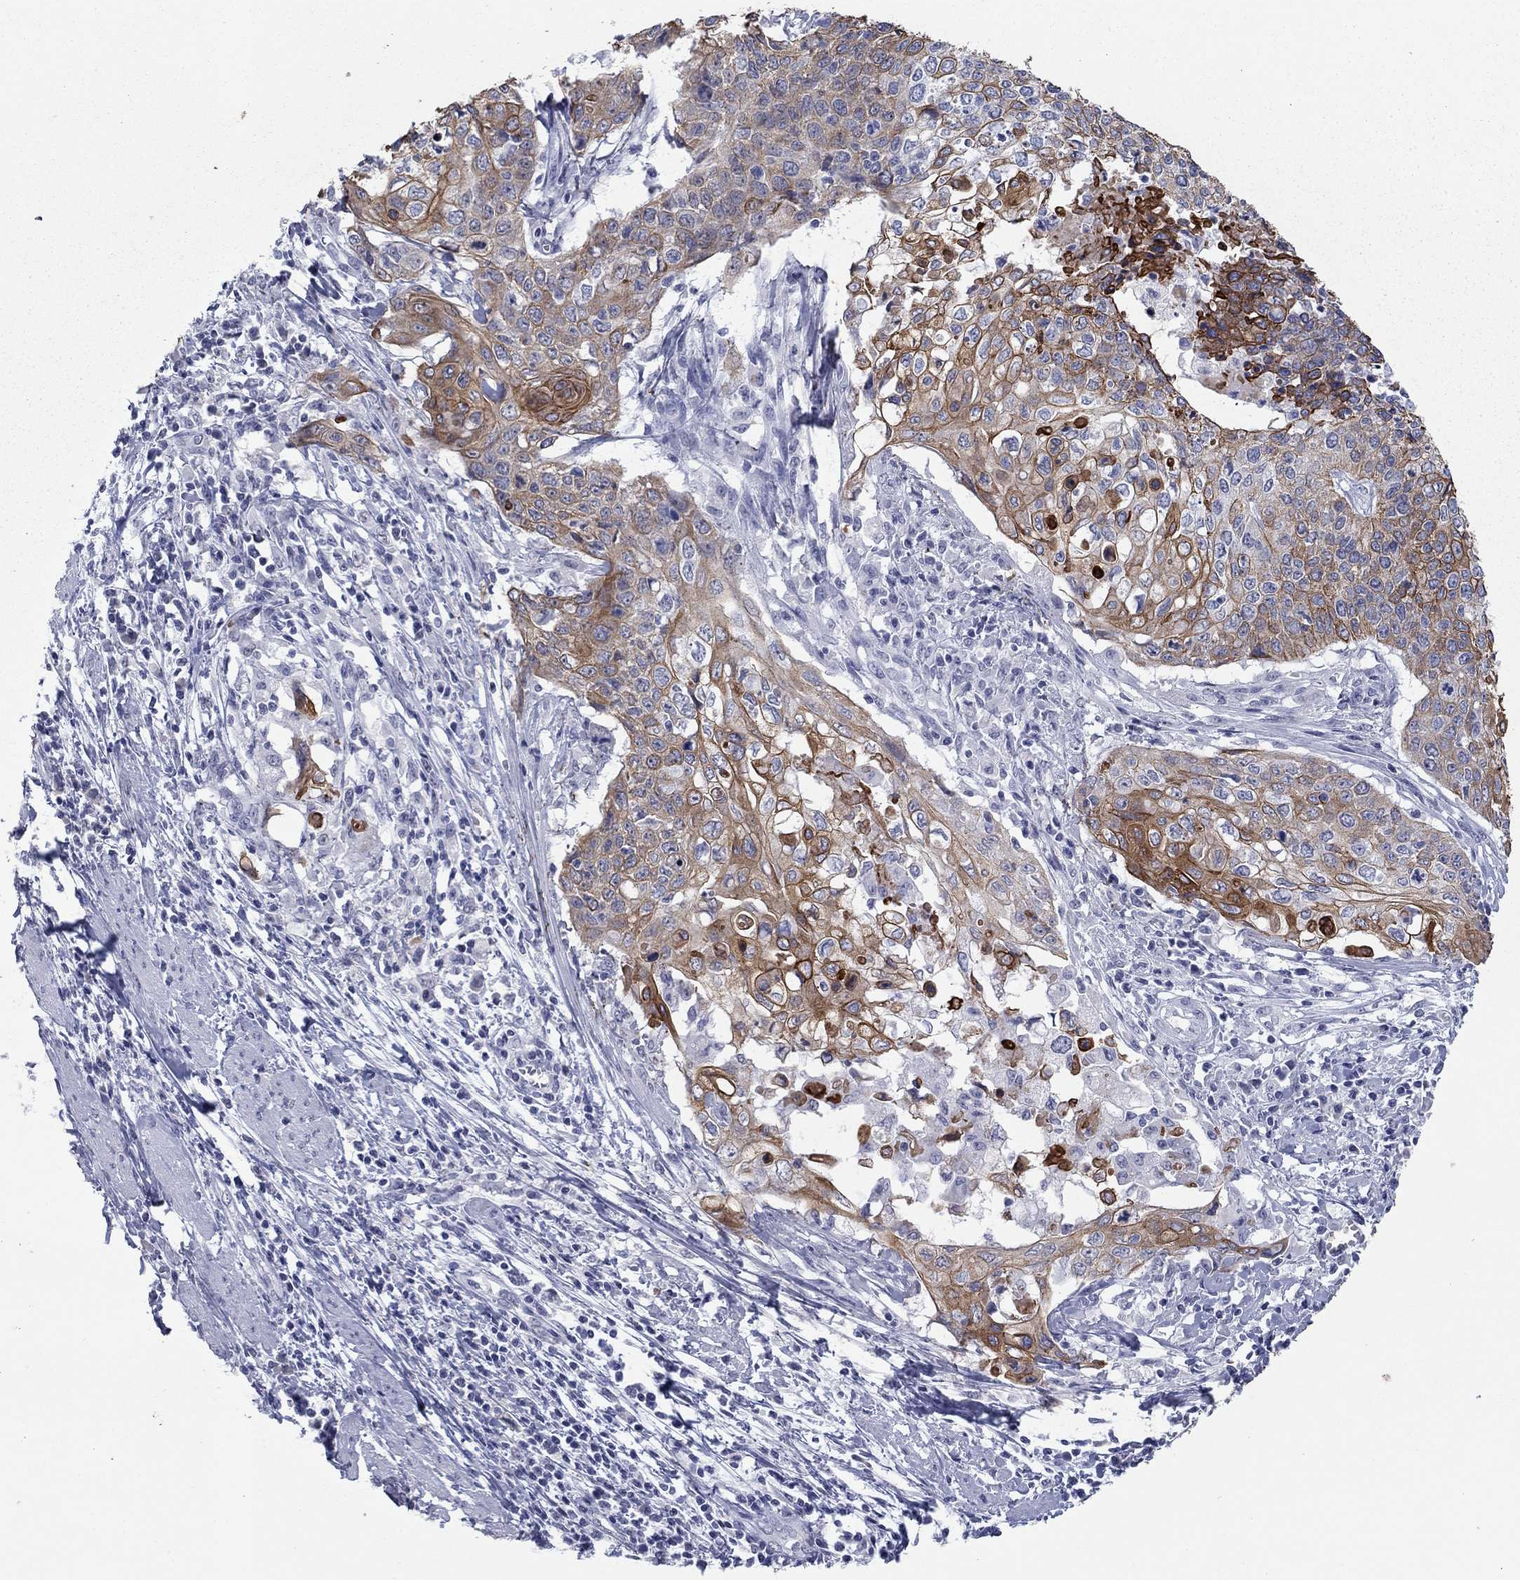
{"staining": {"intensity": "strong", "quantity": "25%-75%", "location": "cytoplasmic/membranous"}, "tissue": "cervical cancer", "cell_type": "Tumor cells", "image_type": "cancer", "snomed": [{"axis": "morphology", "description": "Squamous cell carcinoma, NOS"}, {"axis": "topography", "description": "Cervix"}], "caption": "Immunohistochemical staining of human cervical cancer (squamous cell carcinoma) shows high levels of strong cytoplasmic/membranous staining in approximately 25%-75% of tumor cells.", "gene": "KRT75", "patient": {"sex": "female", "age": 39}}